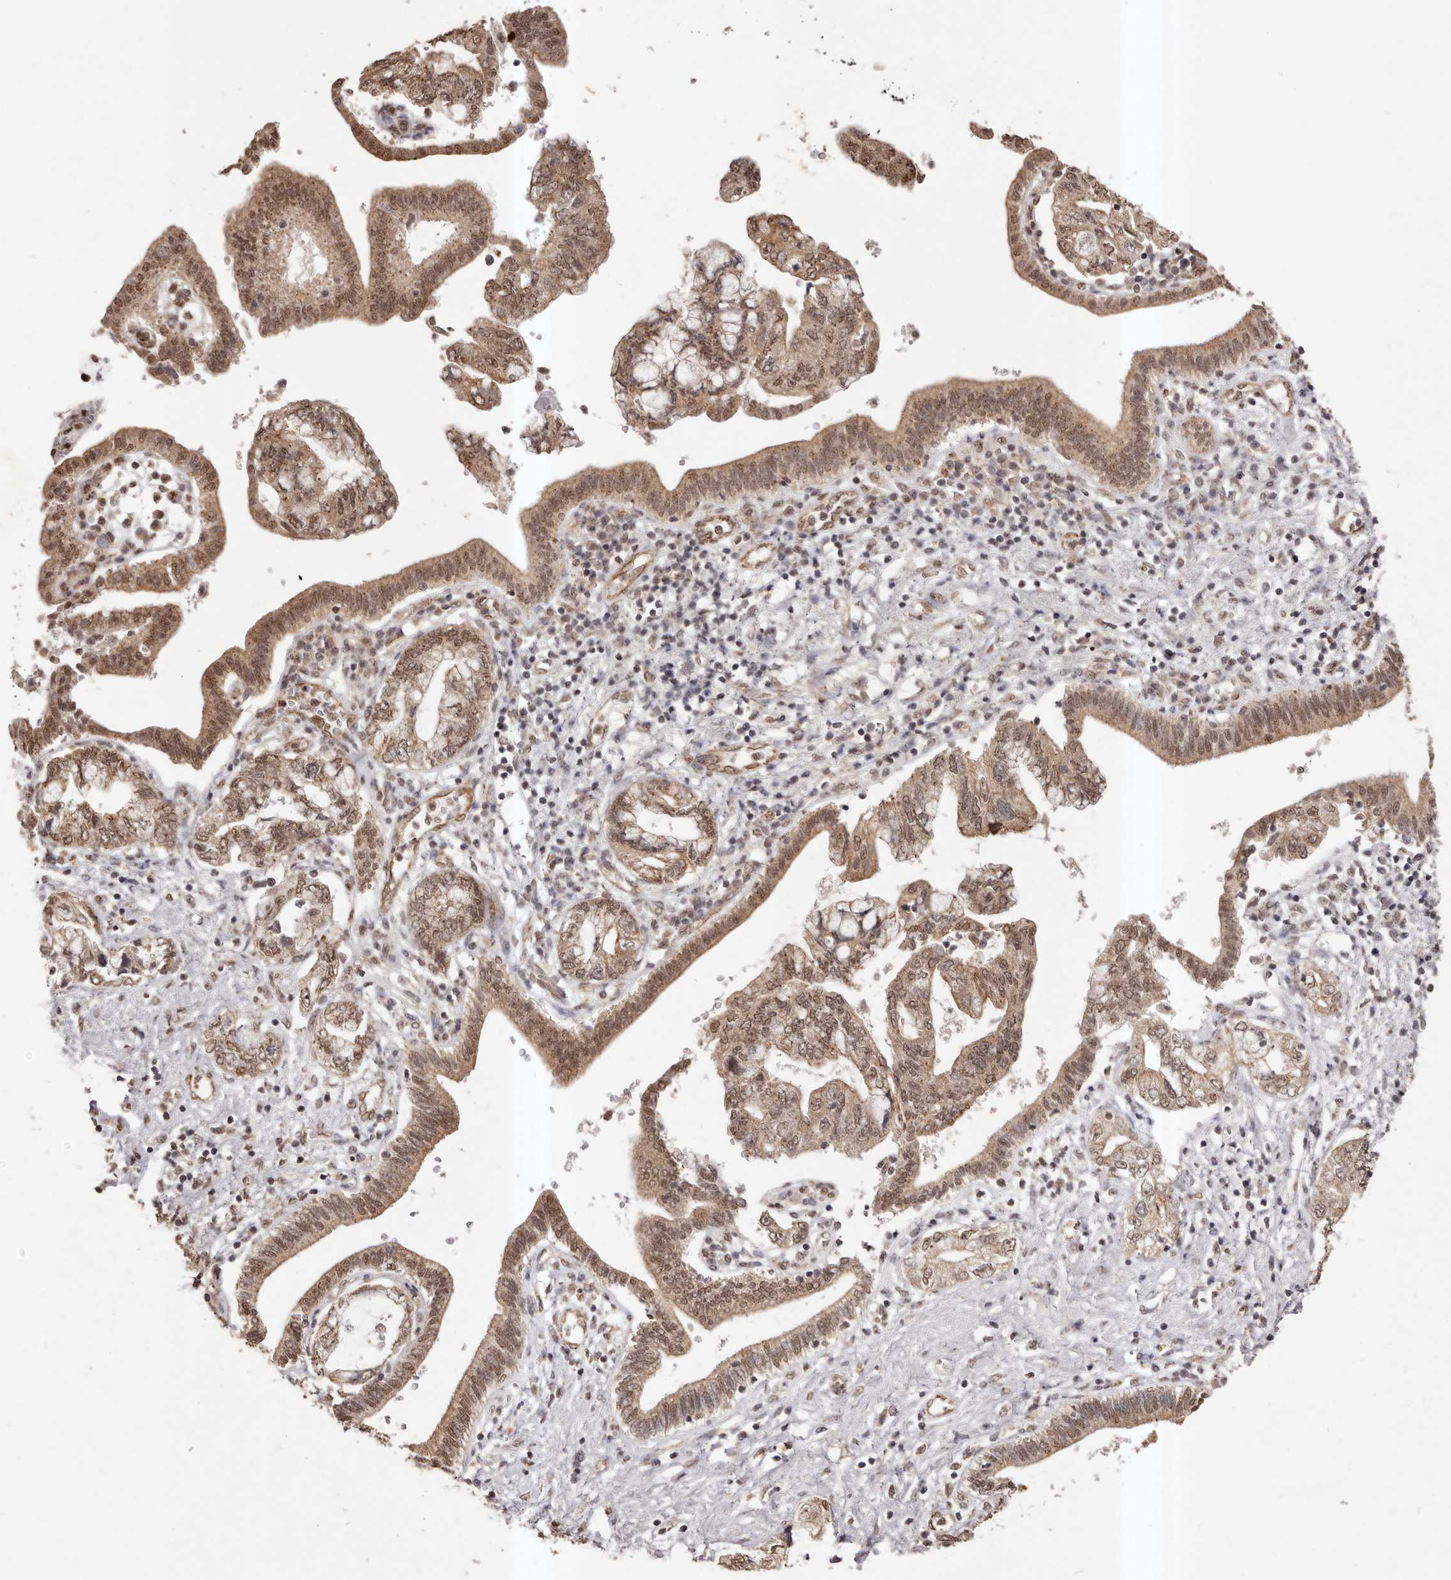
{"staining": {"intensity": "moderate", "quantity": ">75%", "location": "cytoplasmic/membranous,nuclear"}, "tissue": "pancreatic cancer", "cell_type": "Tumor cells", "image_type": "cancer", "snomed": [{"axis": "morphology", "description": "Adenocarcinoma, NOS"}, {"axis": "topography", "description": "Pancreas"}], "caption": "This image demonstrates adenocarcinoma (pancreatic) stained with immunohistochemistry (IHC) to label a protein in brown. The cytoplasmic/membranous and nuclear of tumor cells show moderate positivity for the protein. Nuclei are counter-stained blue.", "gene": "RPS6KA5", "patient": {"sex": "female", "age": 73}}